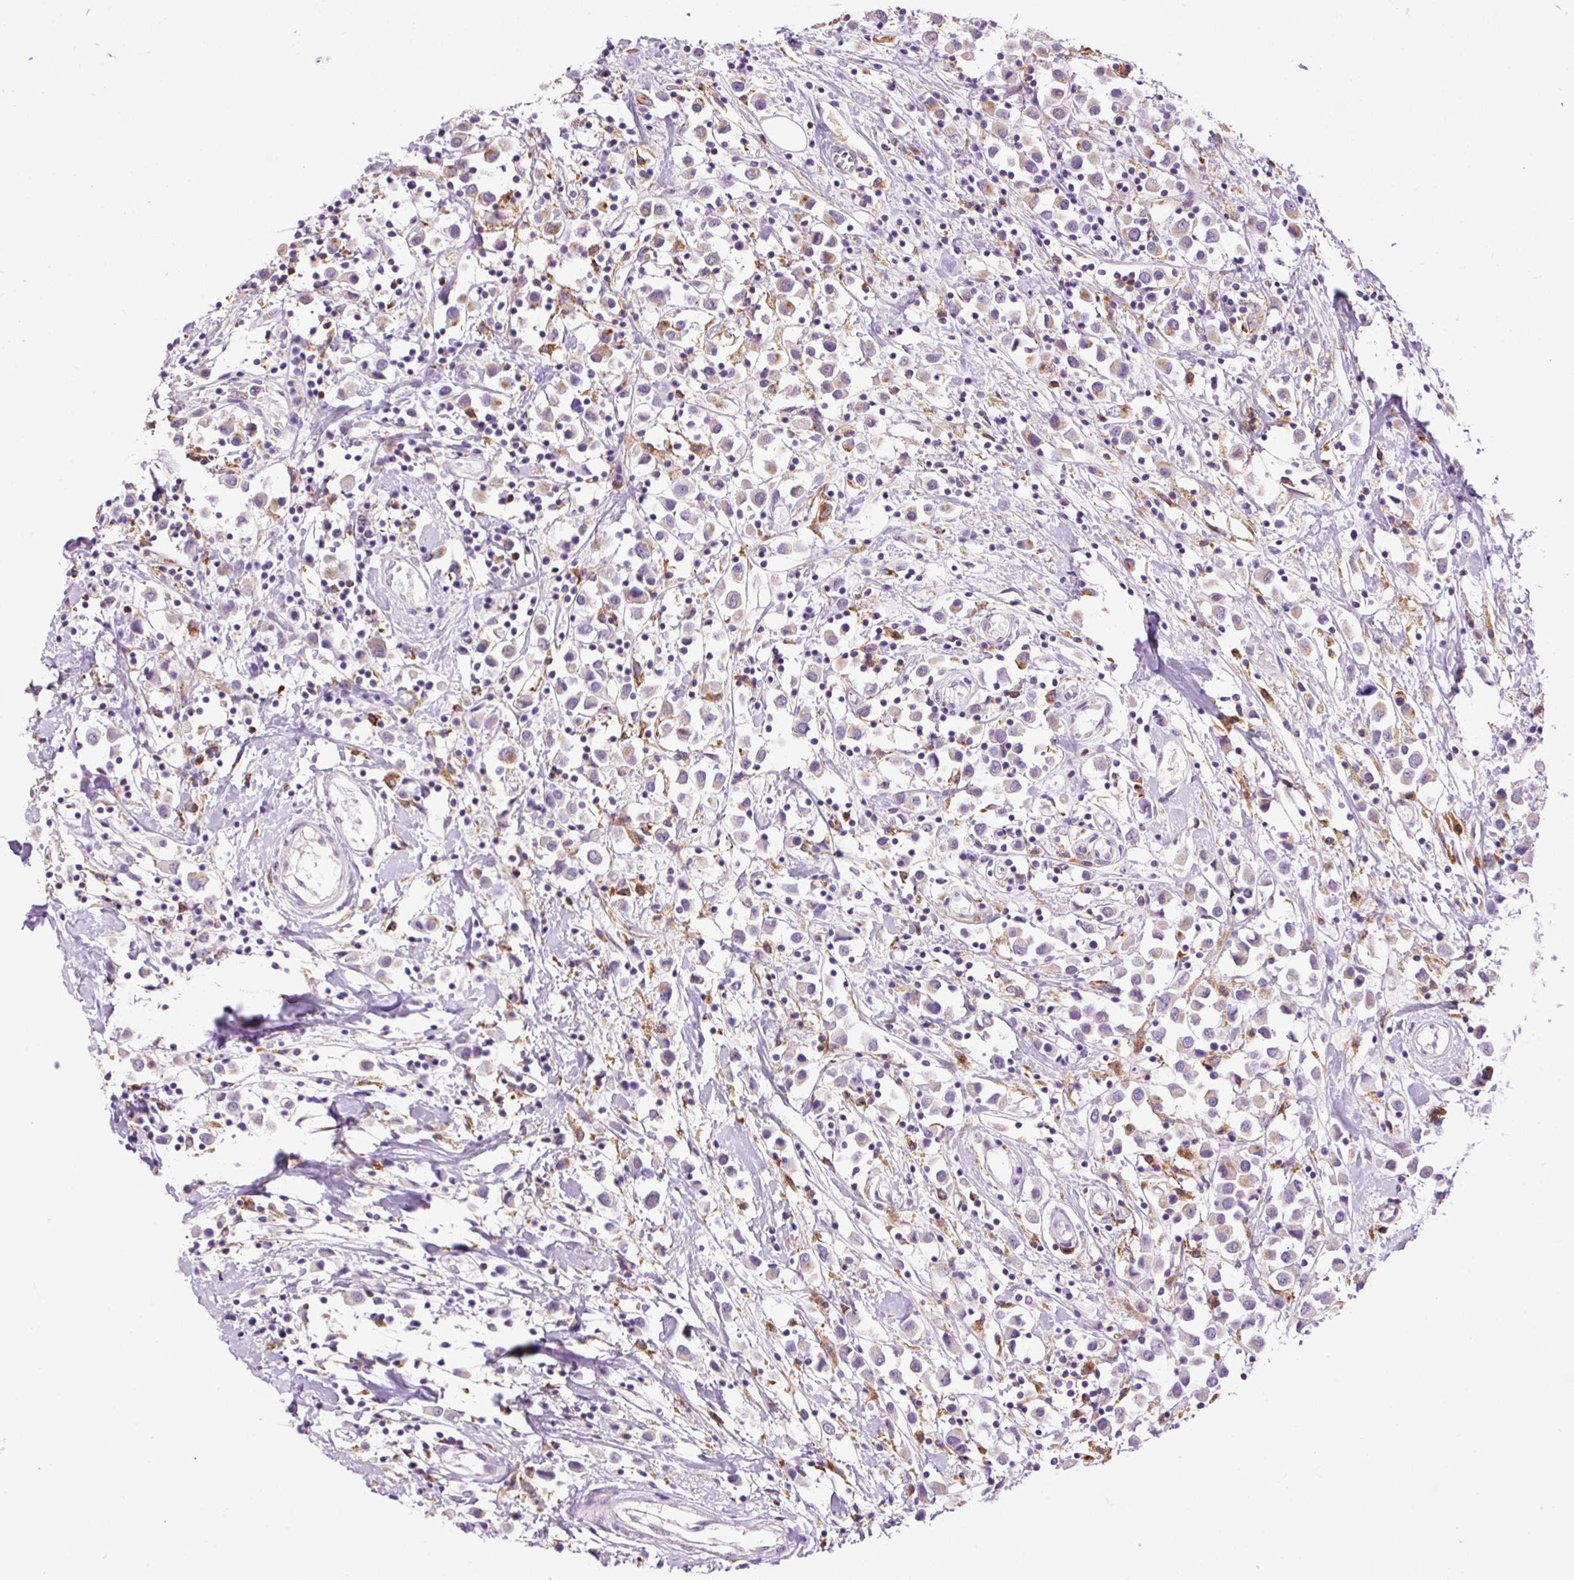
{"staining": {"intensity": "negative", "quantity": "none", "location": "none"}, "tissue": "breast cancer", "cell_type": "Tumor cells", "image_type": "cancer", "snomed": [{"axis": "morphology", "description": "Duct carcinoma"}, {"axis": "topography", "description": "Breast"}], "caption": "Immunohistochemistry of human breast intraductal carcinoma shows no positivity in tumor cells.", "gene": "LY86", "patient": {"sex": "female", "age": 61}}